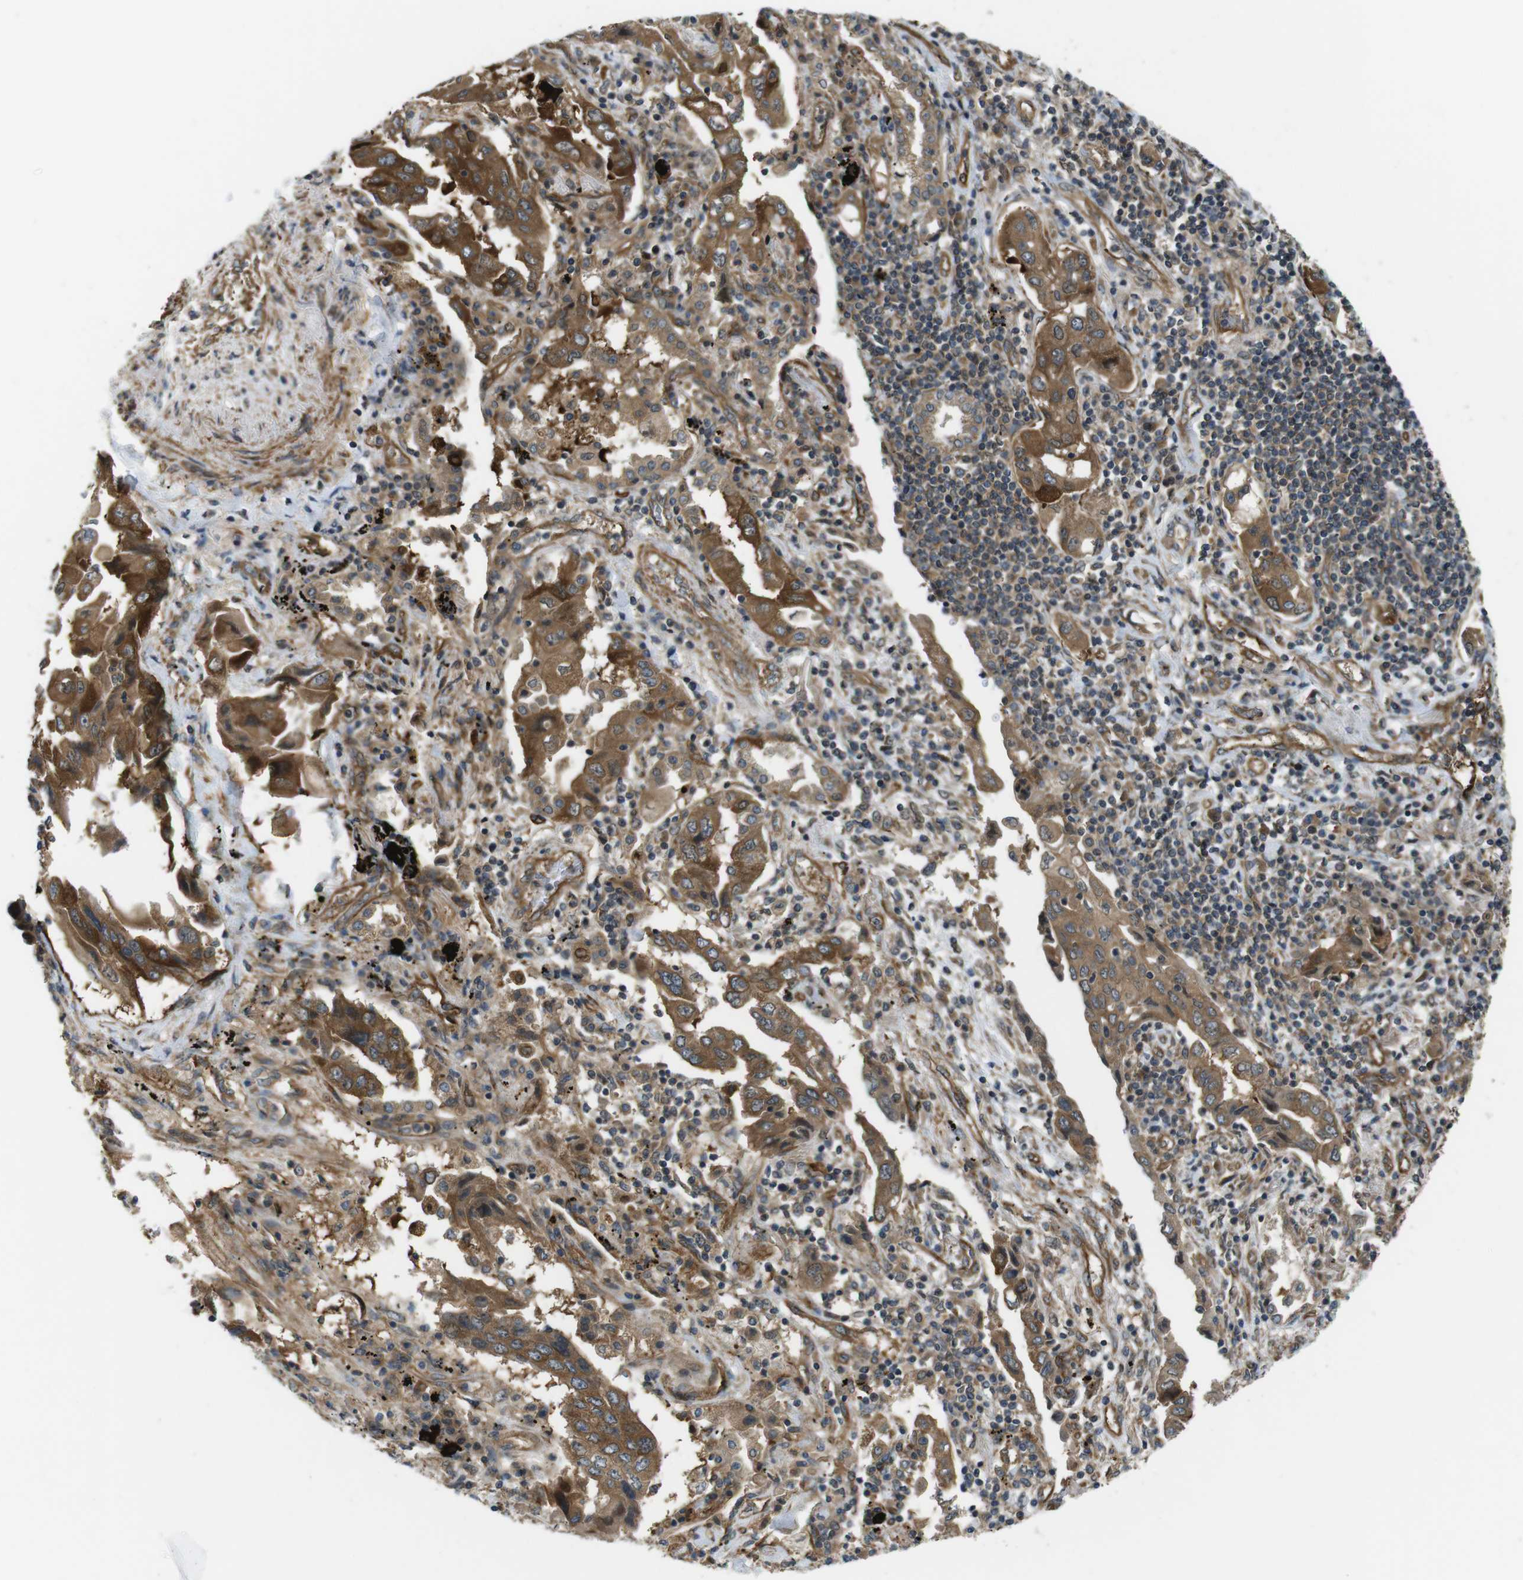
{"staining": {"intensity": "strong", "quantity": ">75%", "location": "cytoplasmic/membranous"}, "tissue": "lung cancer", "cell_type": "Tumor cells", "image_type": "cancer", "snomed": [{"axis": "morphology", "description": "Adenocarcinoma, NOS"}, {"axis": "topography", "description": "Lung"}], "caption": "Tumor cells demonstrate high levels of strong cytoplasmic/membranous expression in about >75% of cells in human adenocarcinoma (lung).", "gene": "TSC1", "patient": {"sex": "female", "age": 65}}